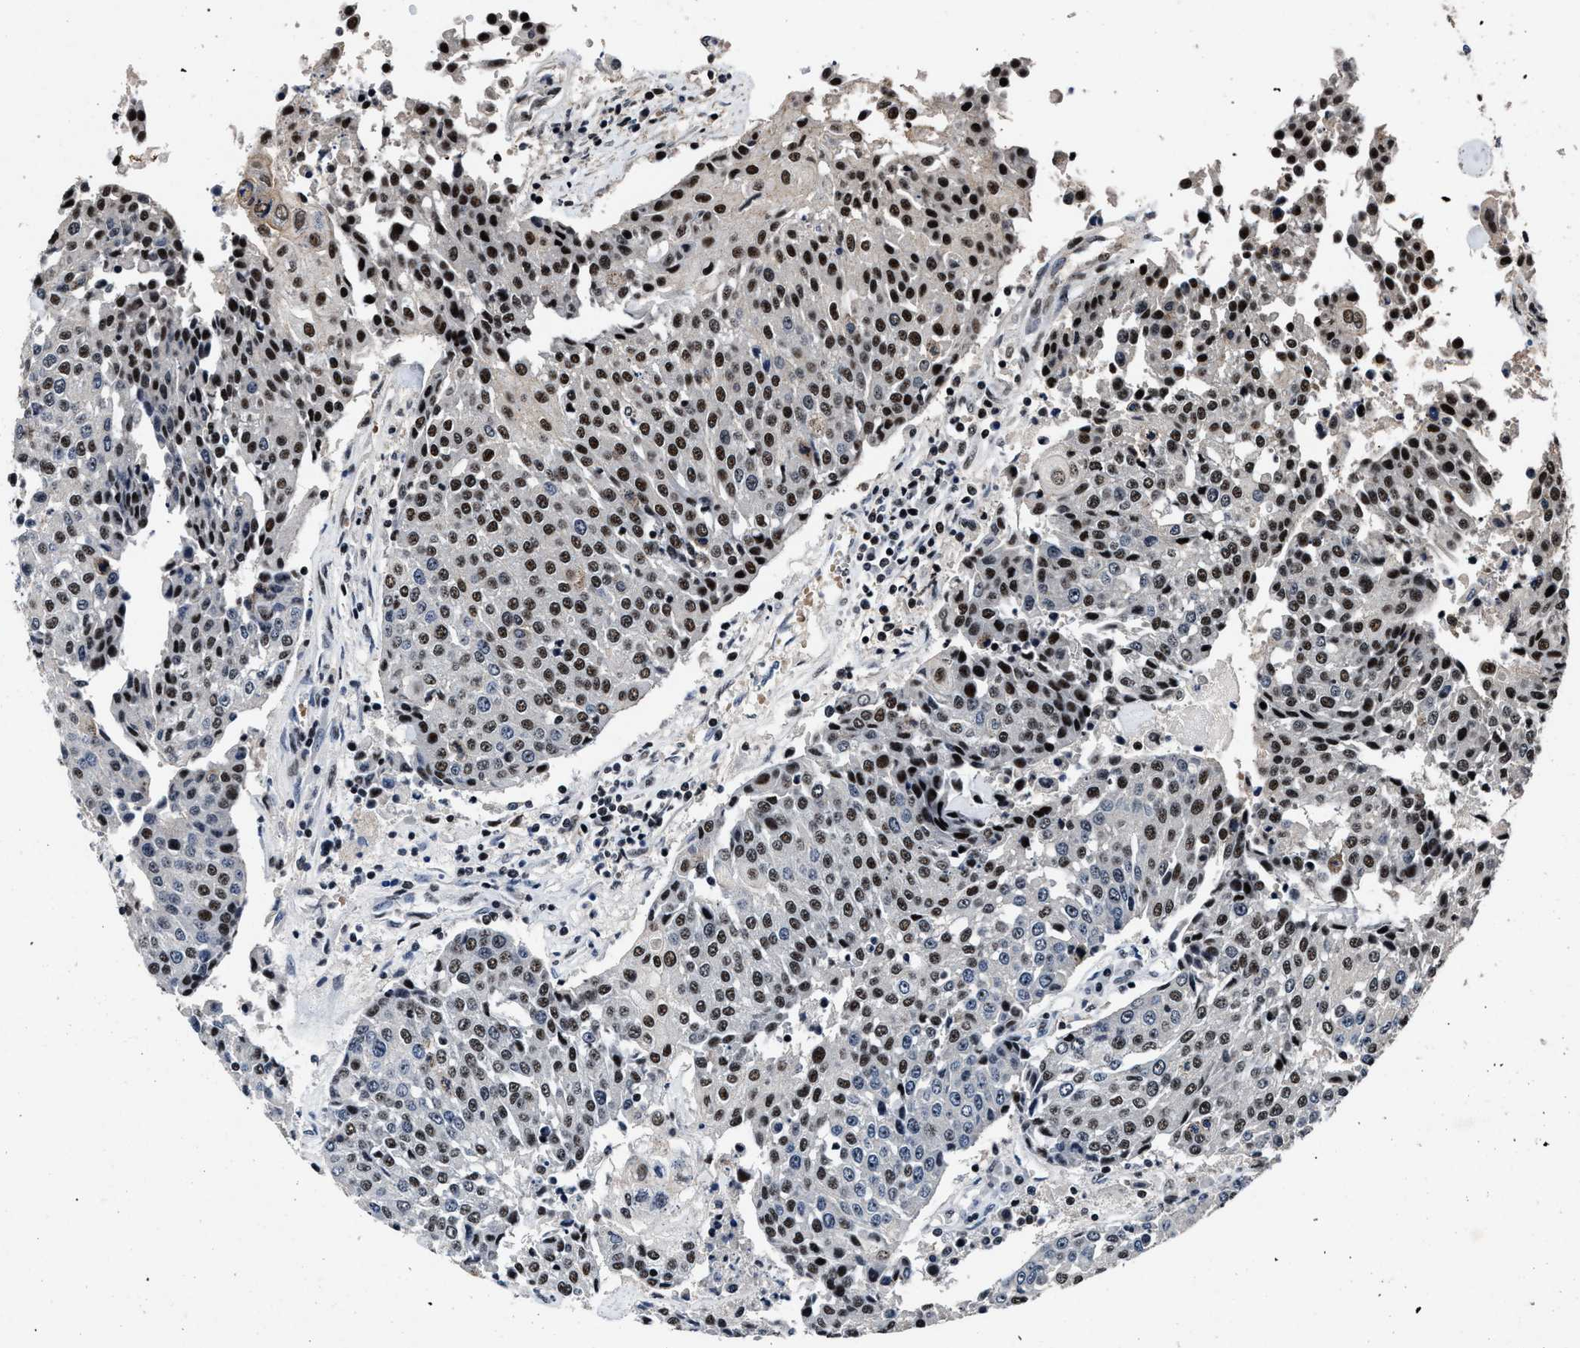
{"staining": {"intensity": "strong", "quantity": ">75%", "location": "nuclear"}, "tissue": "urothelial cancer", "cell_type": "Tumor cells", "image_type": "cancer", "snomed": [{"axis": "morphology", "description": "Urothelial carcinoma, High grade"}, {"axis": "topography", "description": "Urinary bladder"}], "caption": "Immunohistochemical staining of human high-grade urothelial carcinoma shows strong nuclear protein expression in about >75% of tumor cells.", "gene": "ZNF233", "patient": {"sex": "female", "age": 85}}